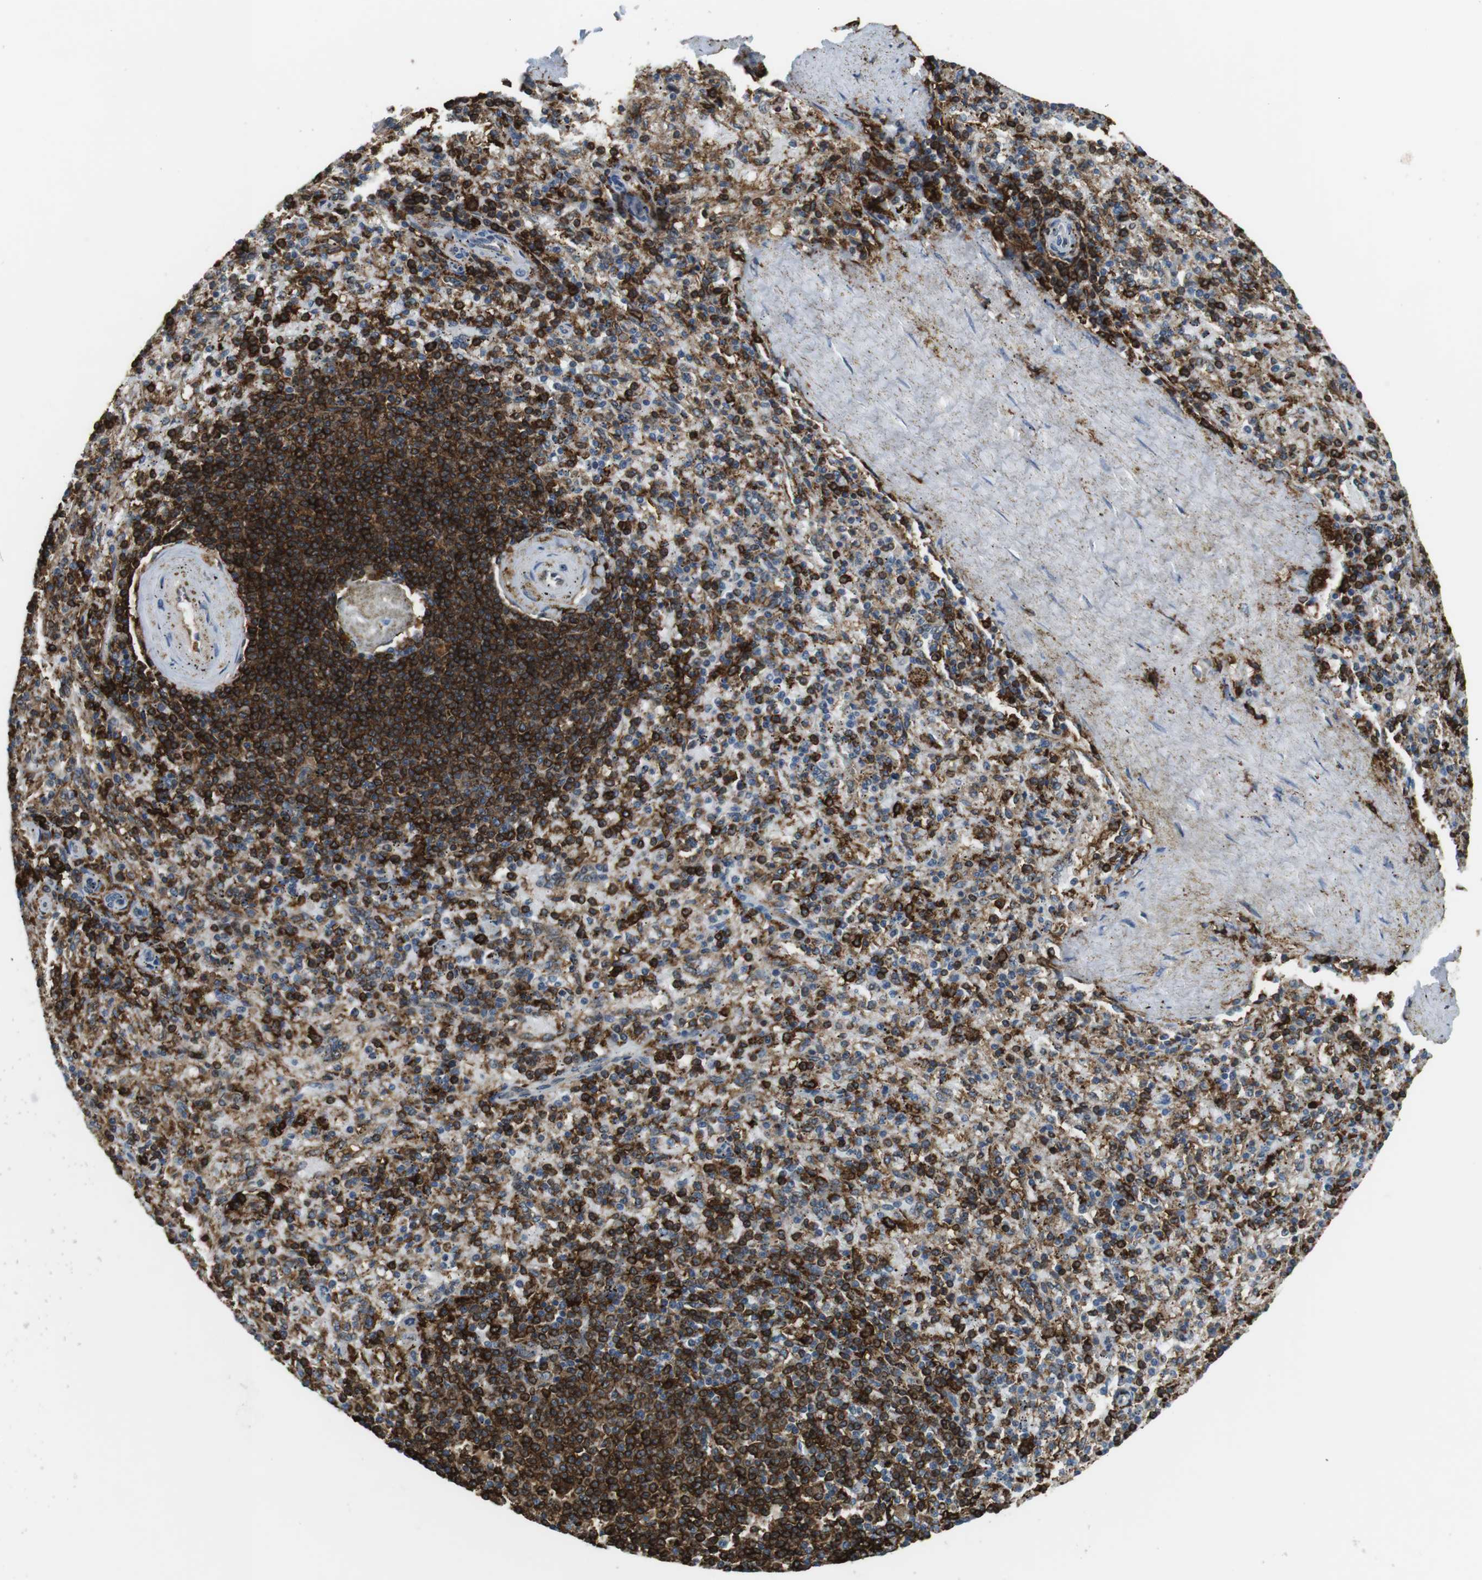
{"staining": {"intensity": "moderate", "quantity": ">75%", "location": "cytoplasmic/membranous"}, "tissue": "spleen", "cell_type": "Cells in red pulp", "image_type": "normal", "snomed": [{"axis": "morphology", "description": "Normal tissue, NOS"}, {"axis": "topography", "description": "Spleen"}], "caption": "Protein staining reveals moderate cytoplasmic/membranous expression in approximately >75% of cells in red pulp in normal spleen.", "gene": "HLA", "patient": {"sex": "female", "age": 43}}